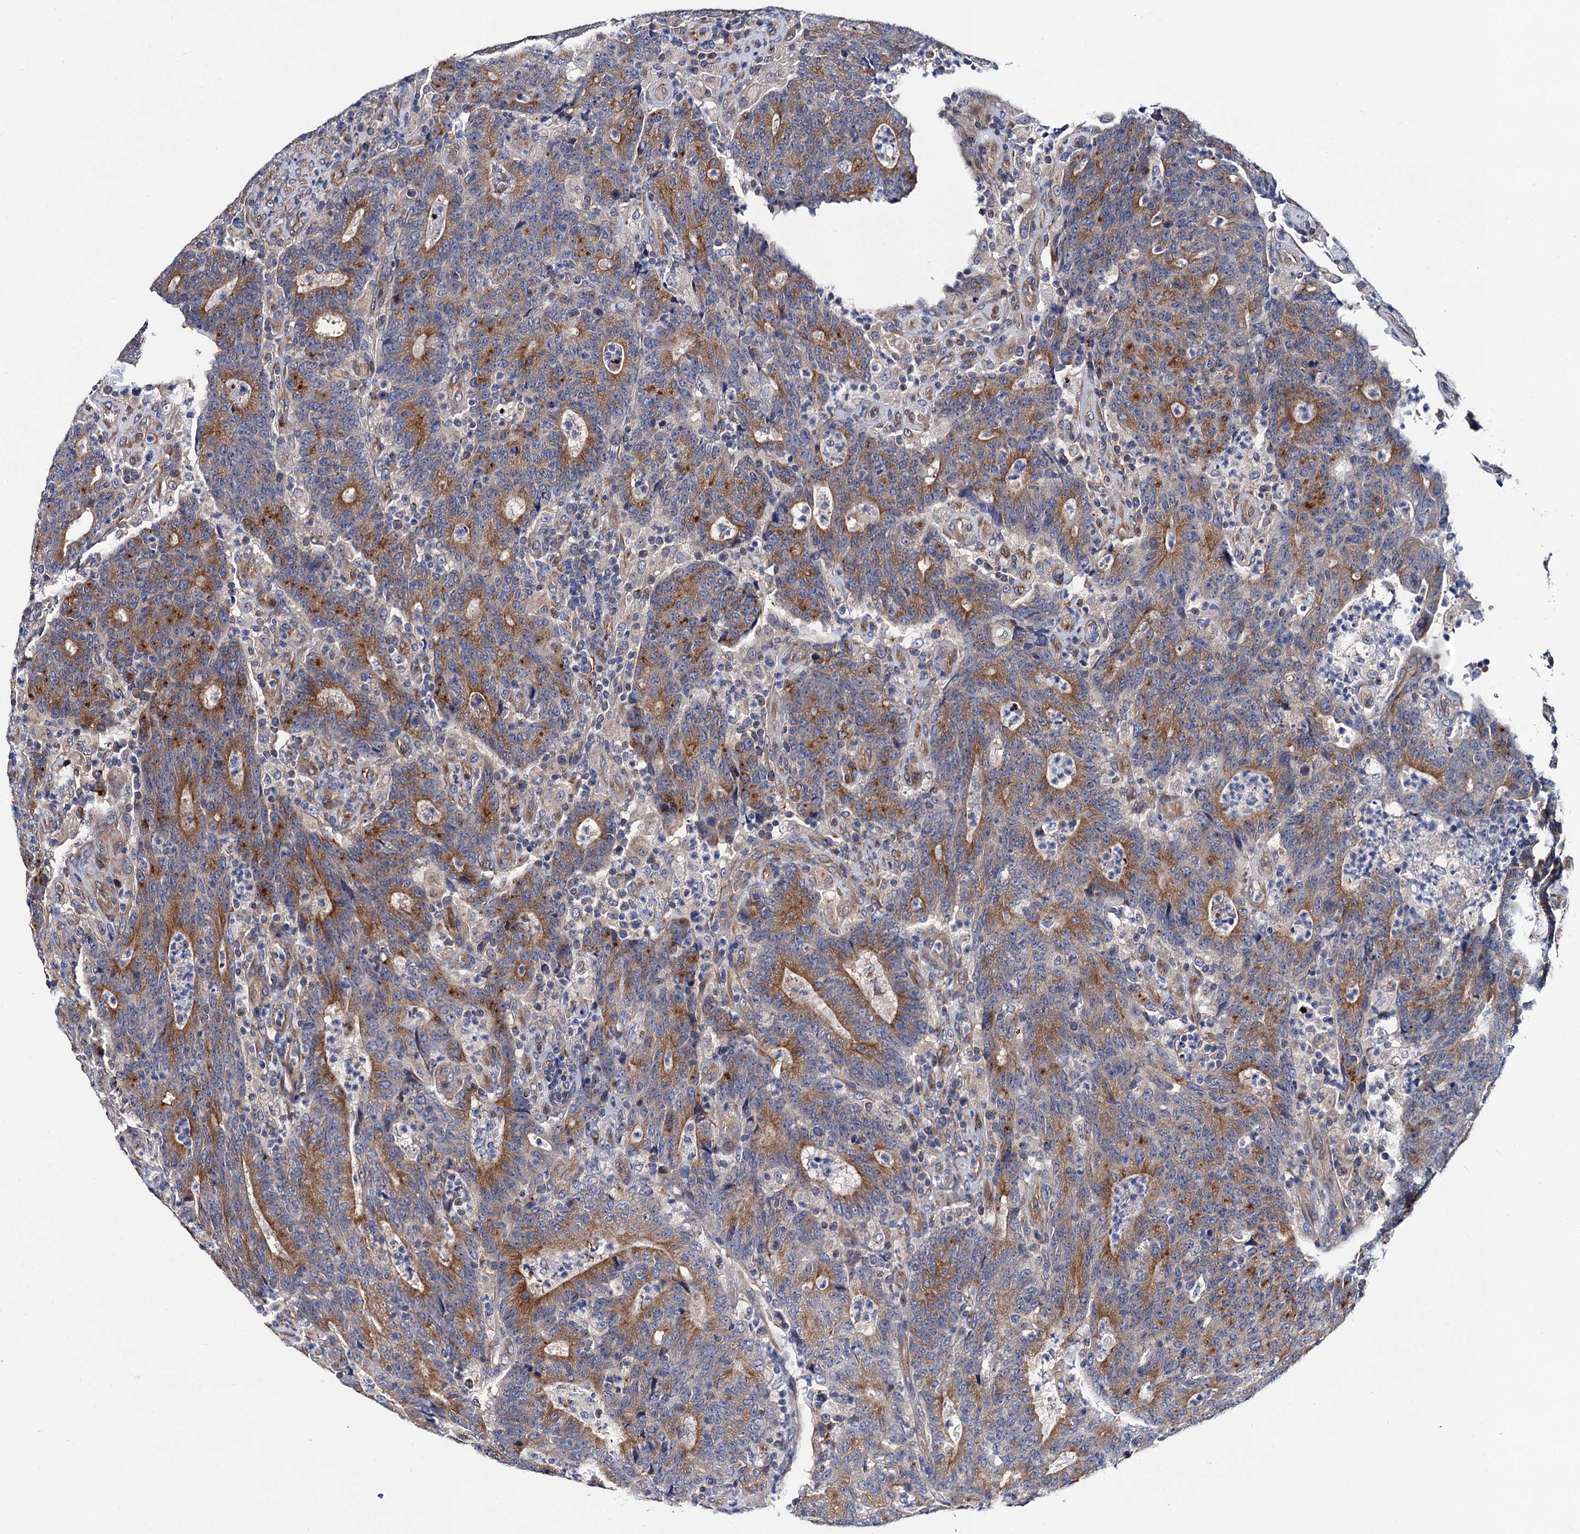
{"staining": {"intensity": "moderate", "quantity": "25%-75%", "location": "cytoplasmic/membranous"}, "tissue": "colorectal cancer", "cell_type": "Tumor cells", "image_type": "cancer", "snomed": [{"axis": "morphology", "description": "Adenocarcinoma, NOS"}, {"axis": "topography", "description": "Colon"}], "caption": "DAB immunohistochemical staining of colorectal adenocarcinoma reveals moderate cytoplasmic/membranous protein staining in approximately 25%-75% of tumor cells.", "gene": "ZDHHC18", "patient": {"sex": "female", "age": 75}}